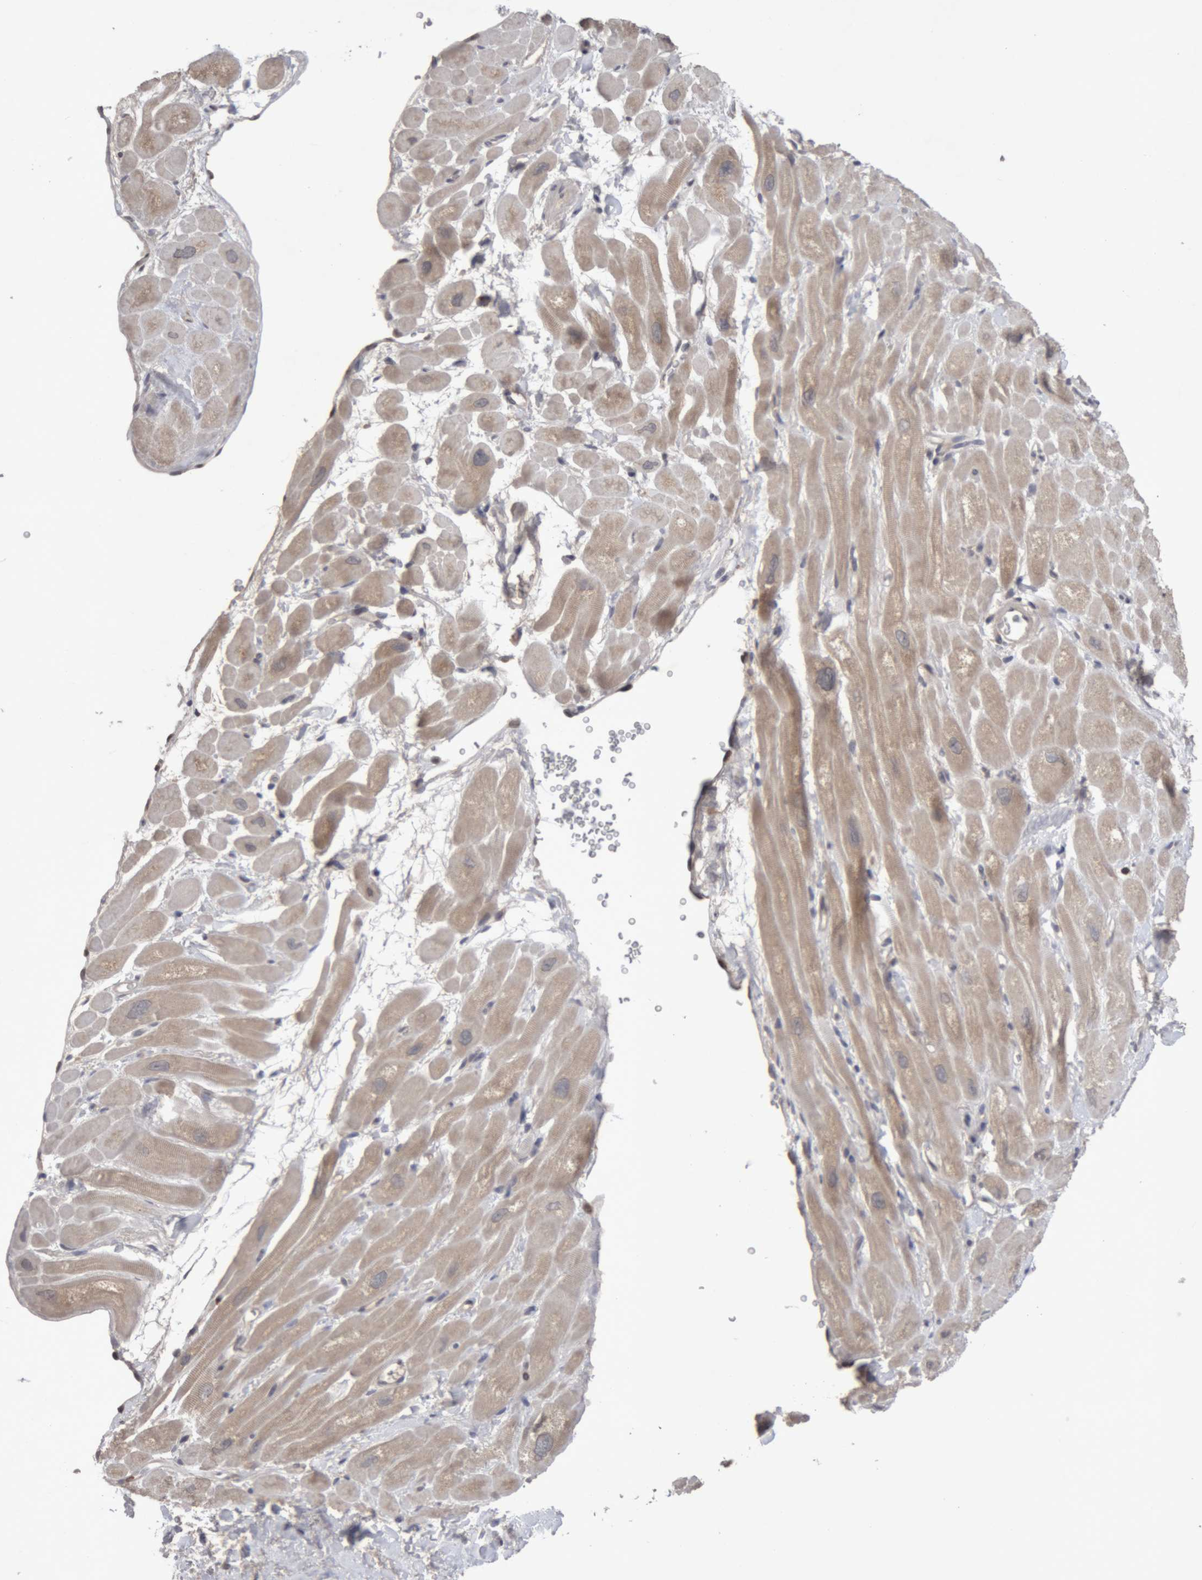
{"staining": {"intensity": "moderate", "quantity": ">75%", "location": "cytoplasmic/membranous"}, "tissue": "heart muscle", "cell_type": "Cardiomyocytes", "image_type": "normal", "snomed": [{"axis": "morphology", "description": "Normal tissue, NOS"}, {"axis": "topography", "description": "Heart"}], "caption": "This is a photomicrograph of immunohistochemistry (IHC) staining of normal heart muscle, which shows moderate expression in the cytoplasmic/membranous of cardiomyocytes.", "gene": "NFATC2", "patient": {"sex": "male", "age": 49}}